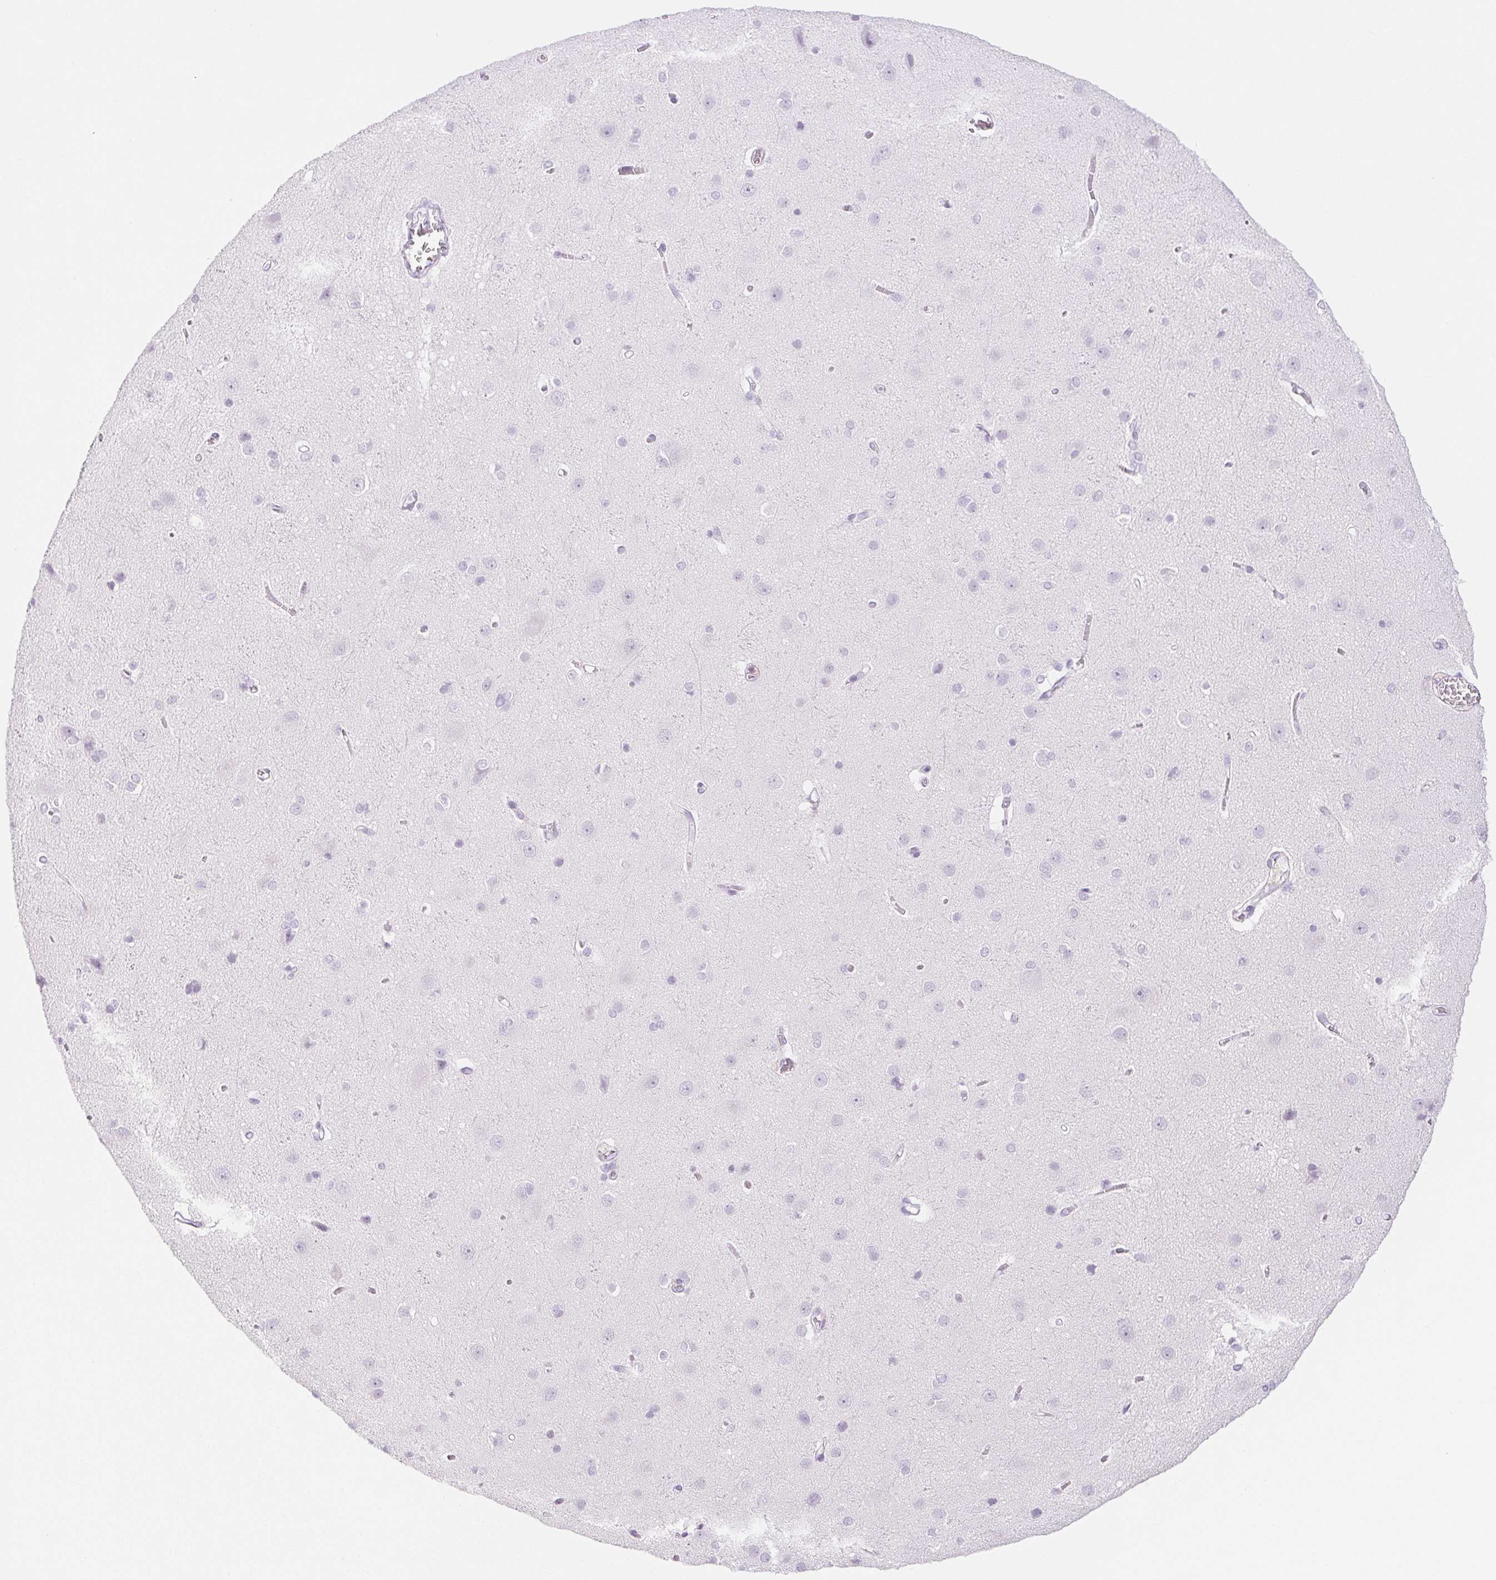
{"staining": {"intensity": "negative", "quantity": "none", "location": "none"}, "tissue": "cerebral cortex", "cell_type": "Endothelial cells", "image_type": "normal", "snomed": [{"axis": "morphology", "description": "Normal tissue, NOS"}, {"axis": "topography", "description": "Cerebral cortex"}], "caption": "Immunohistochemistry micrograph of benign cerebral cortex: cerebral cortex stained with DAB (3,3'-diaminobenzidine) displays no significant protein positivity in endothelial cells.", "gene": "PI3", "patient": {"sex": "male", "age": 37}}